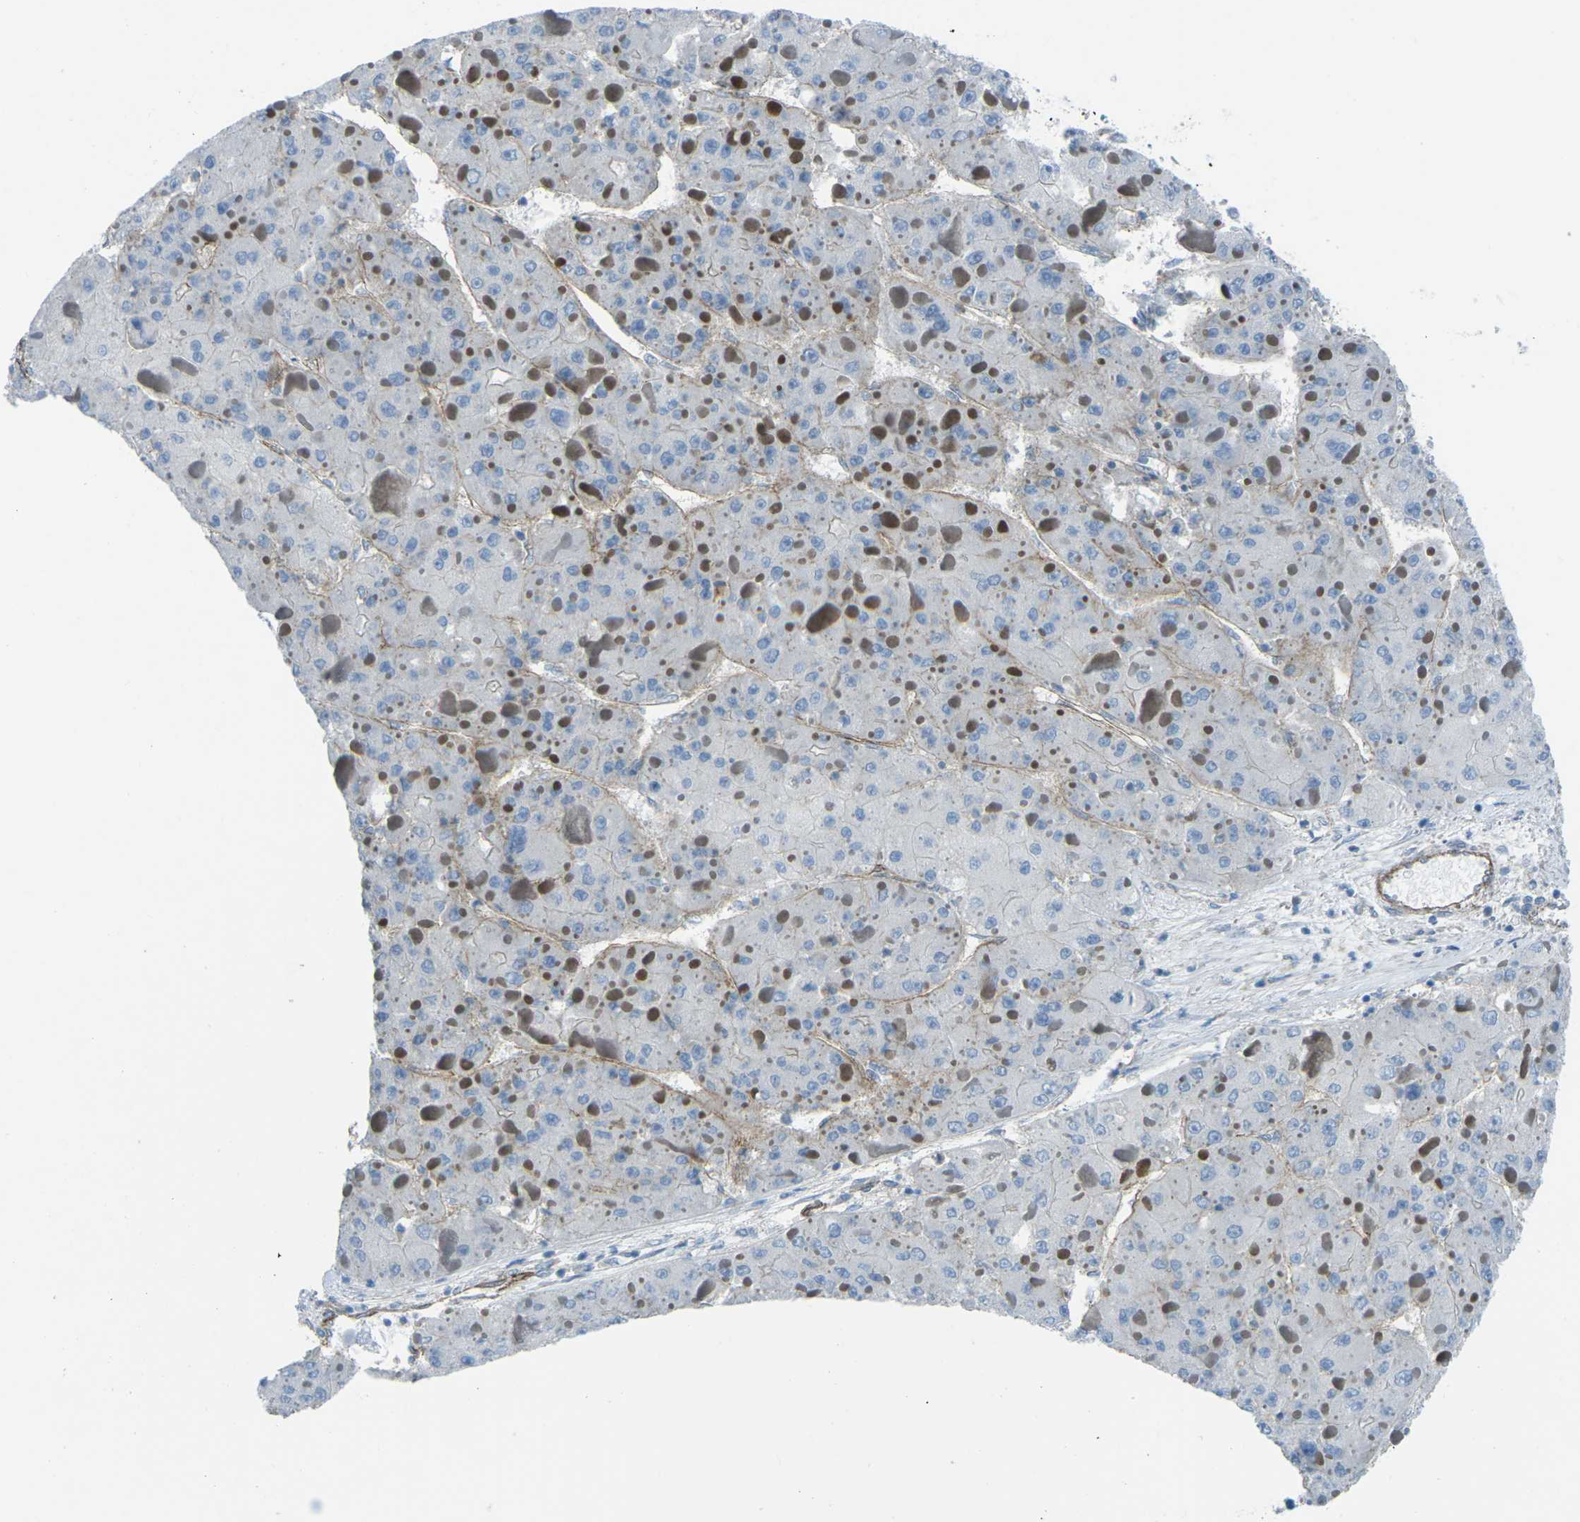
{"staining": {"intensity": "negative", "quantity": "none", "location": "none"}, "tissue": "liver cancer", "cell_type": "Tumor cells", "image_type": "cancer", "snomed": [{"axis": "morphology", "description": "Carcinoma, Hepatocellular, NOS"}, {"axis": "topography", "description": "Liver"}], "caption": "This is a image of immunohistochemistry (IHC) staining of hepatocellular carcinoma (liver), which shows no expression in tumor cells.", "gene": "UTRN", "patient": {"sex": "female", "age": 73}}